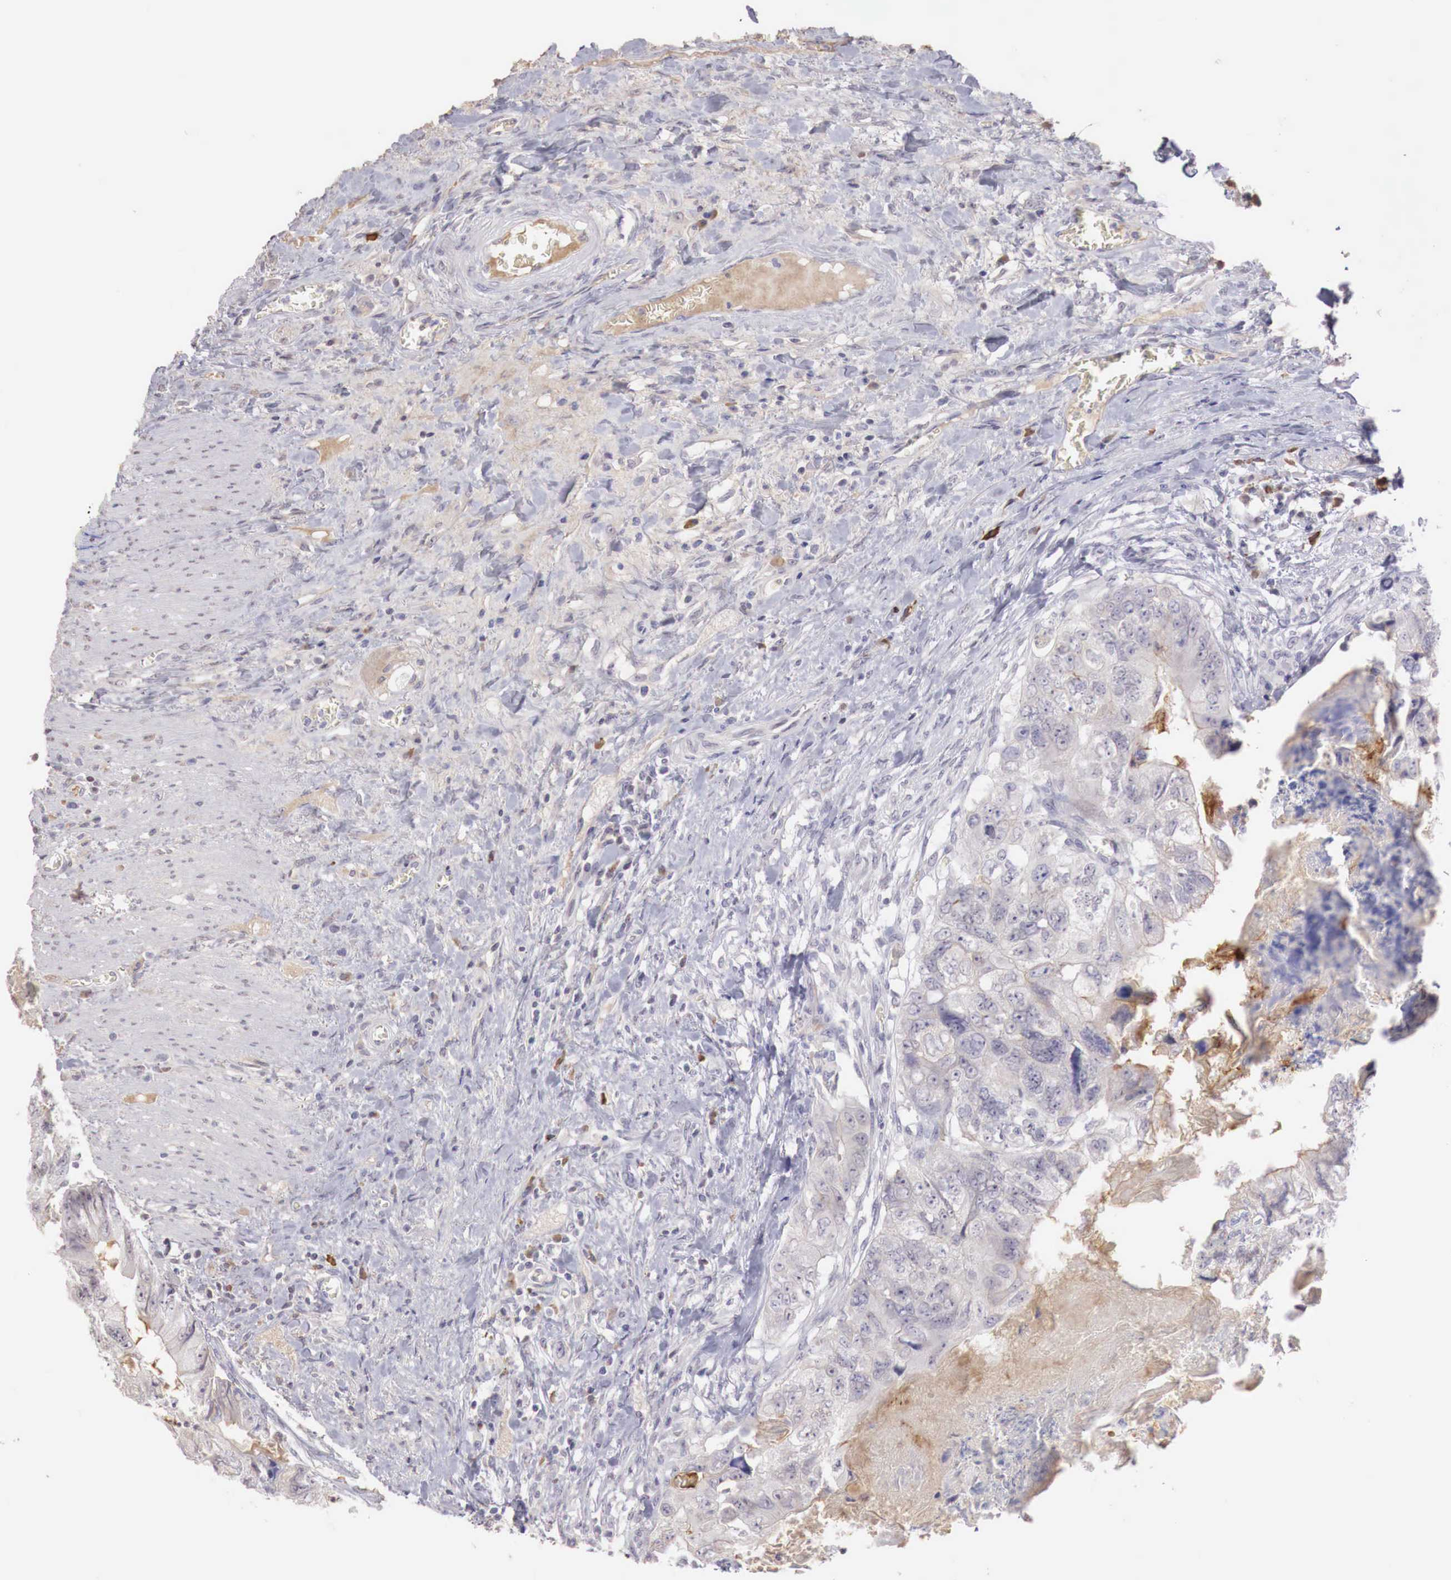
{"staining": {"intensity": "weak", "quantity": "<25%", "location": "cytoplasmic/membranous"}, "tissue": "colorectal cancer", "cell_type": "Tumor cells", "image_type": "cancer", "snomed": [{"axis": "morphology", "description": "Adenocarcinoma, NOS"}, {"axis": "topography", "description": "Rectum"}], "caption": "Human colorectal cancer stained for a protein using immunohistochemistry (IHC) shows no staining in tumor cells.", "gene": "XPNPEP2", "patient": {"sex": "female", "age": 82}}